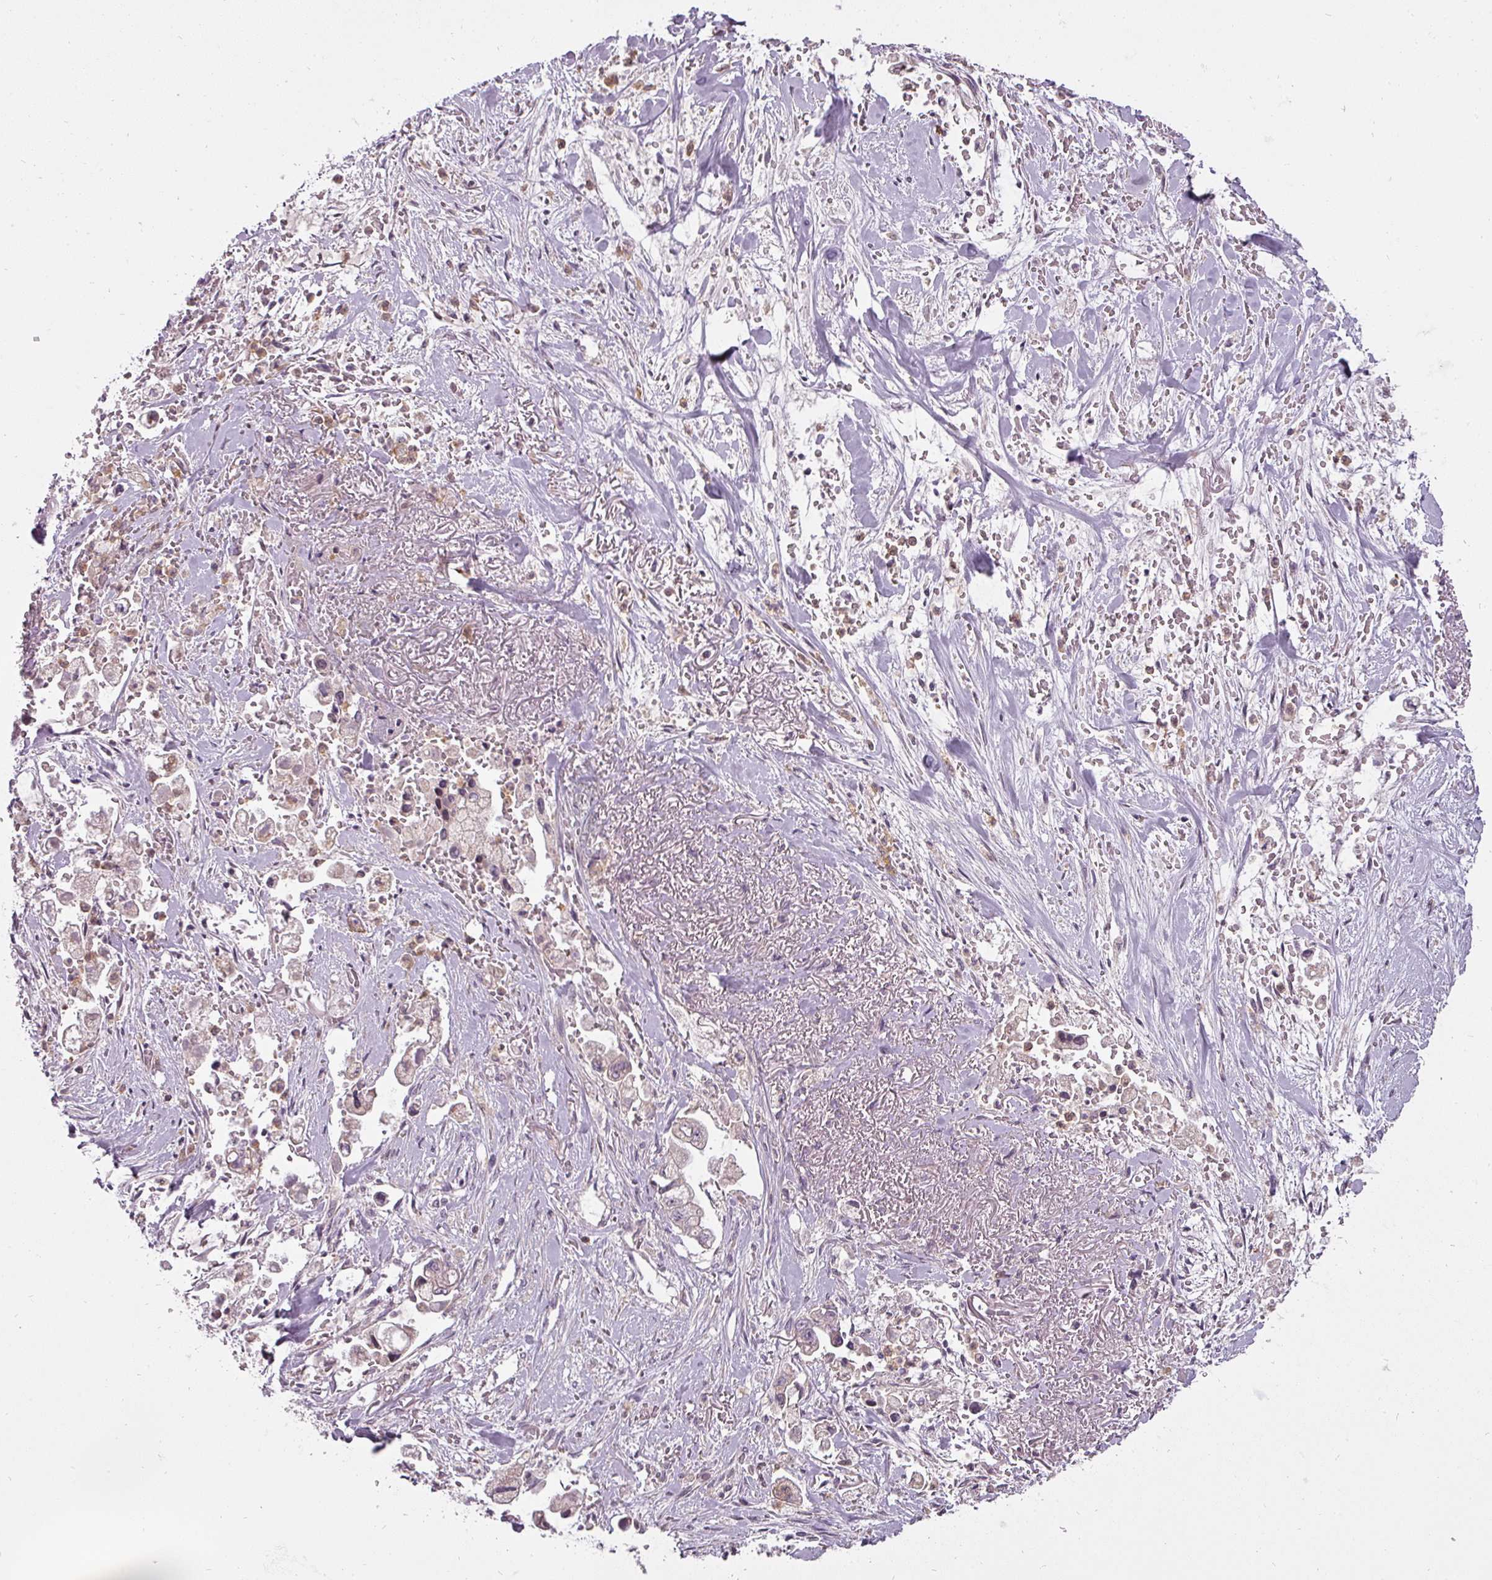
{"staining": {"intensity": "negative", "quantity": "none", "location": "none"}, "tissue": "stomach cancer", "cell_type": "Tumor cells", "image_type": "cancer", "snomed": [{"axis": "morphology", "description": "Adenocarcinoma, NOS"}, {"axis": "topography", "description": "Stomach"}], "caption": "Tumor cells are negative for protein expression in human stomach cancer (adenocarcinoma). The staining was performed using DAB (3,3'-diaminobenzidine) to visualize the protein expression in brown, while the nuclei were stained in blue with hematoxylin (Magnification: 20x).", "gene": "STK4", "patient": {"sex": "male", "age": 62}}